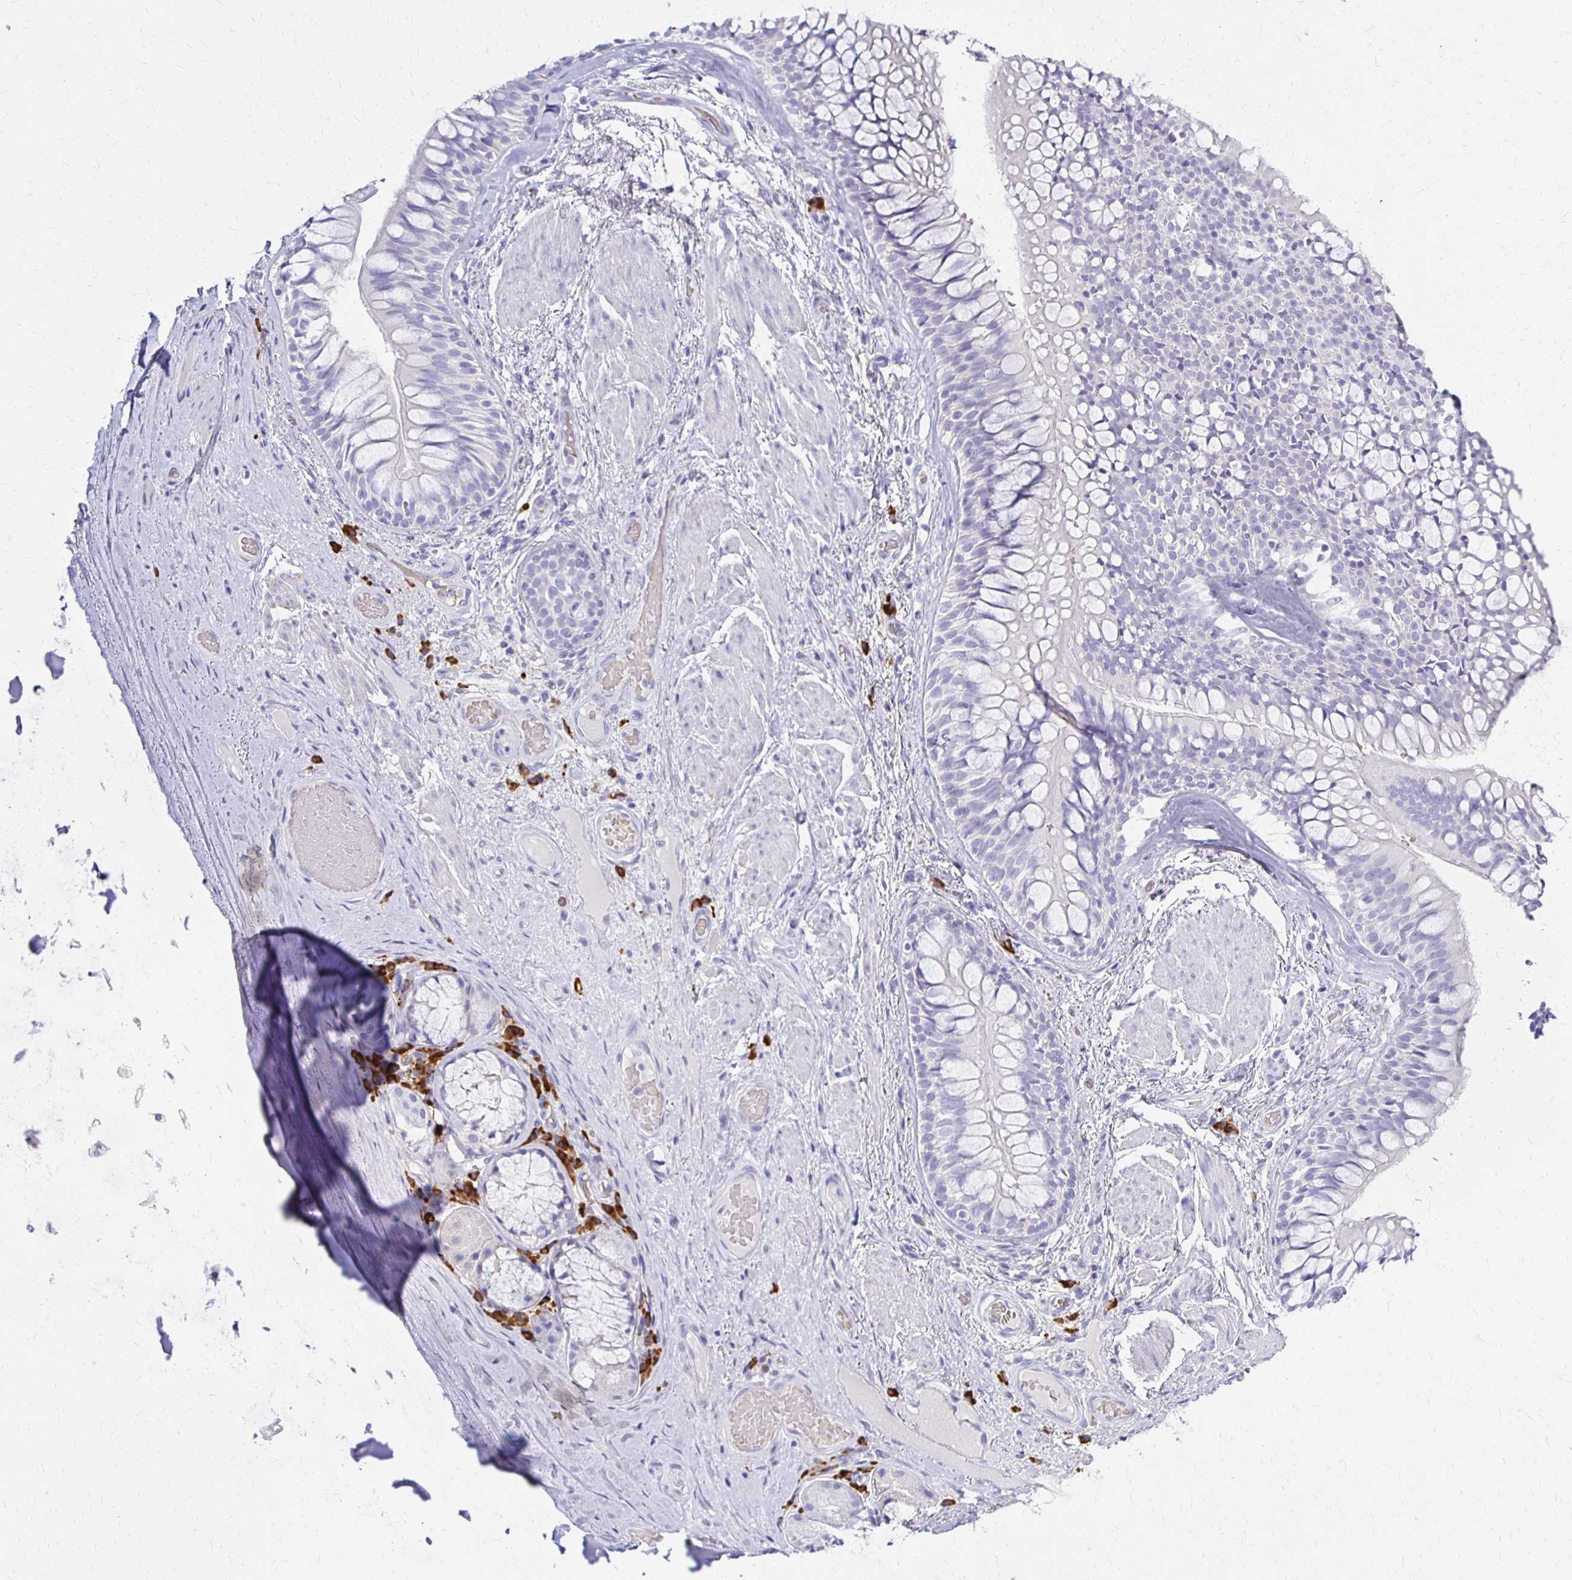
{"staining": {"intensity": "negative", "quantity": "none", "location": "none"}, "tissue": "adipose tissue", "cell_type": "Adipocytes", "image_type": "normal", "snomed": [{"axis": "morphology", "description": "Normal tissue, NOS"}, {"axis": "topography", "description": "Cartilage tissue"}, {"axis": "topography", "description": "Bronchus"}], "caption": "The micrograph exhibits no staining of adipocytes in benign adipose tissue. (DAB IHC with hematoxylin counter stain).", "gene": "FNTB", "patient": {"sex": "male", "age": 64}}